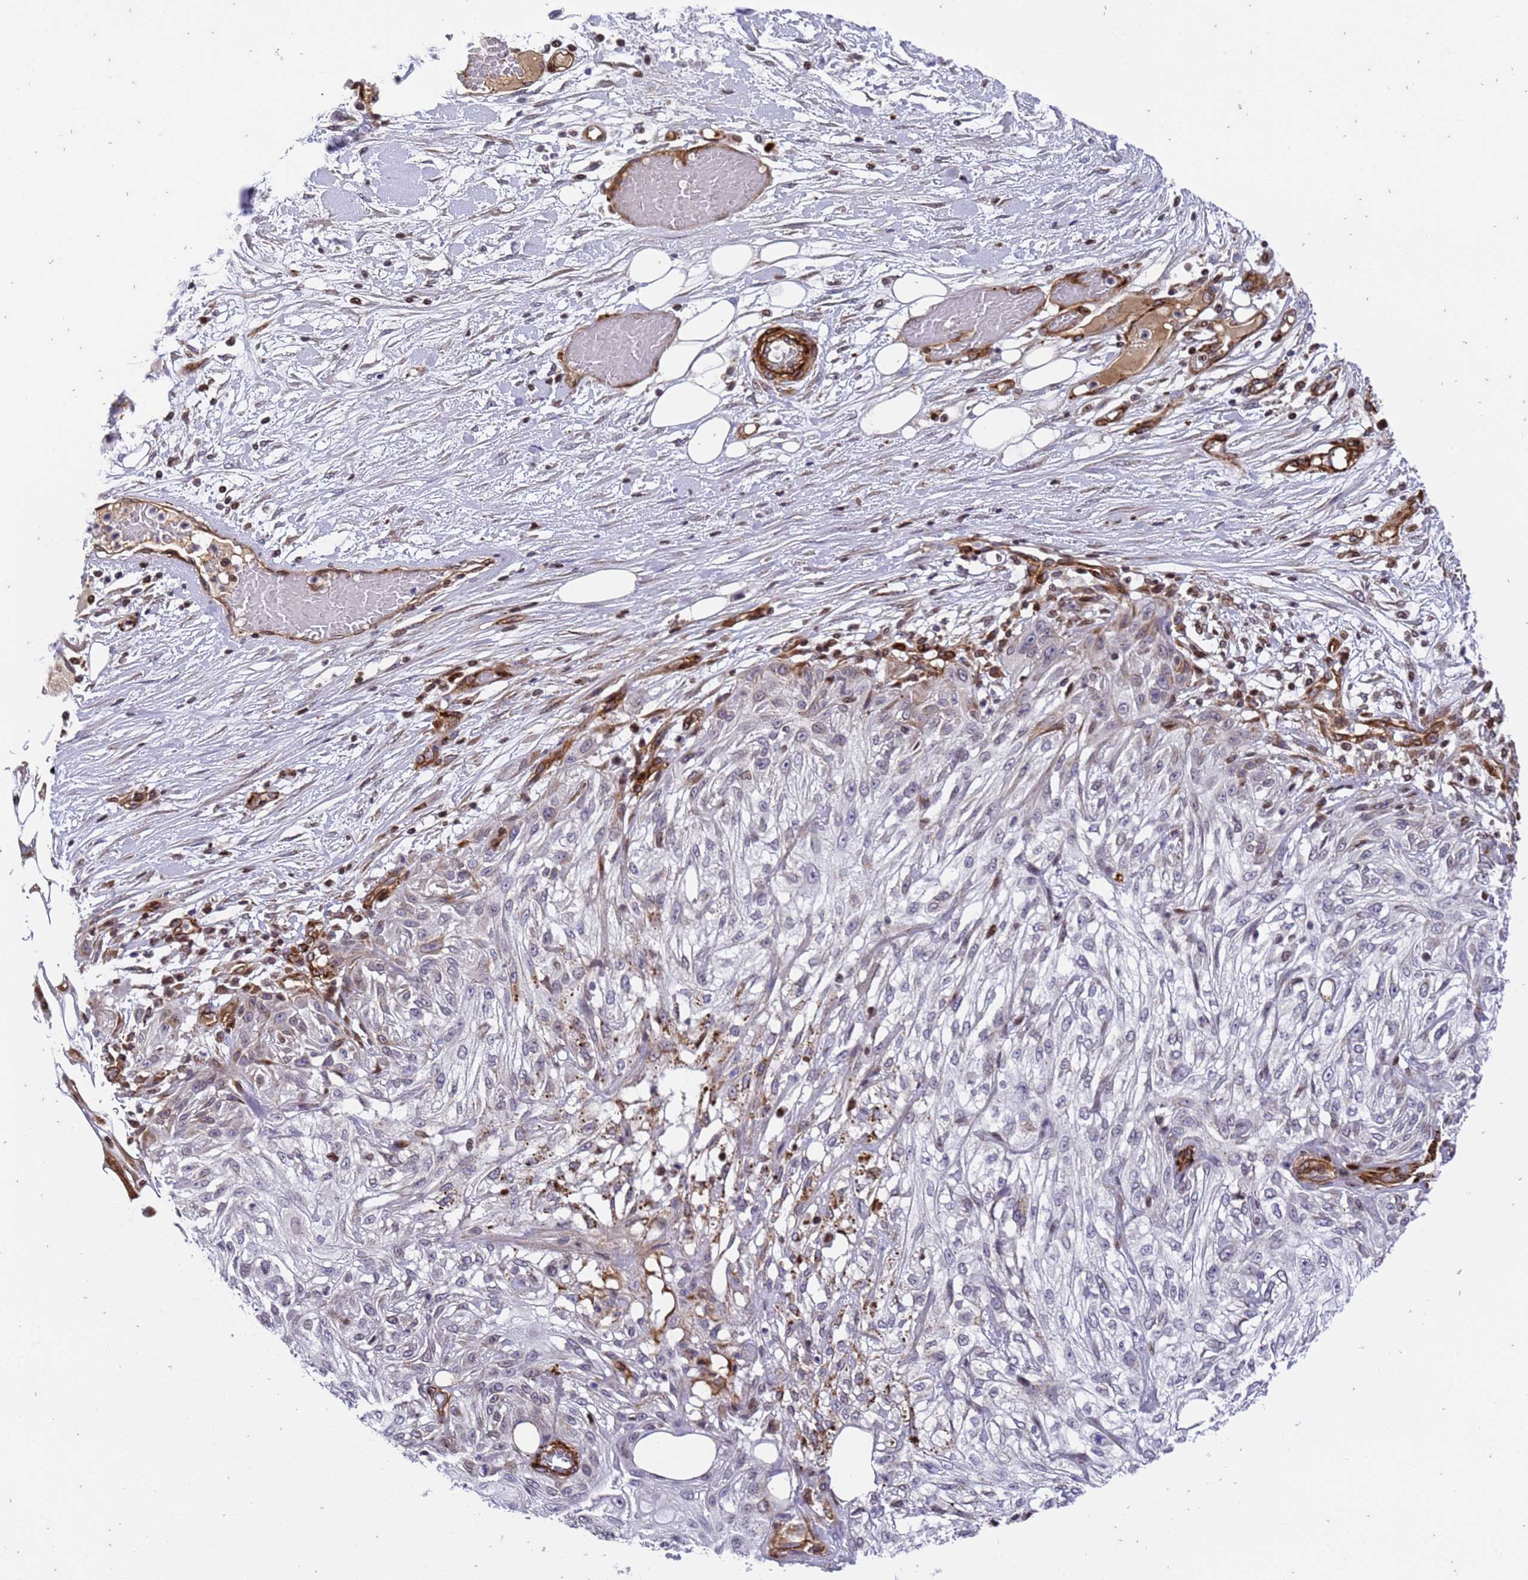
{"staining": {"intensity": "negative", "quantity": "none", "location": "none"}, "tissue": "skin cancer", "cell_type": "Tumor cells", "image_type": "cancer", "snomed": [{"axis": "morphology", "description": "Squamous cell carcinoma, NOS"}, {"axis": "morphology", "description": "Squamous cell carcinoma, metastatic, NOS"}, {"axis": "topography", "description": "Skin"}, {"axis": "topography", "description": "Lymph node"}], "caption": "Image shows no protein positivity in tumor cells of skin cancer tissue.", "gene": "IGFBP7", "patient": {"sex": "male", "age": 75}}